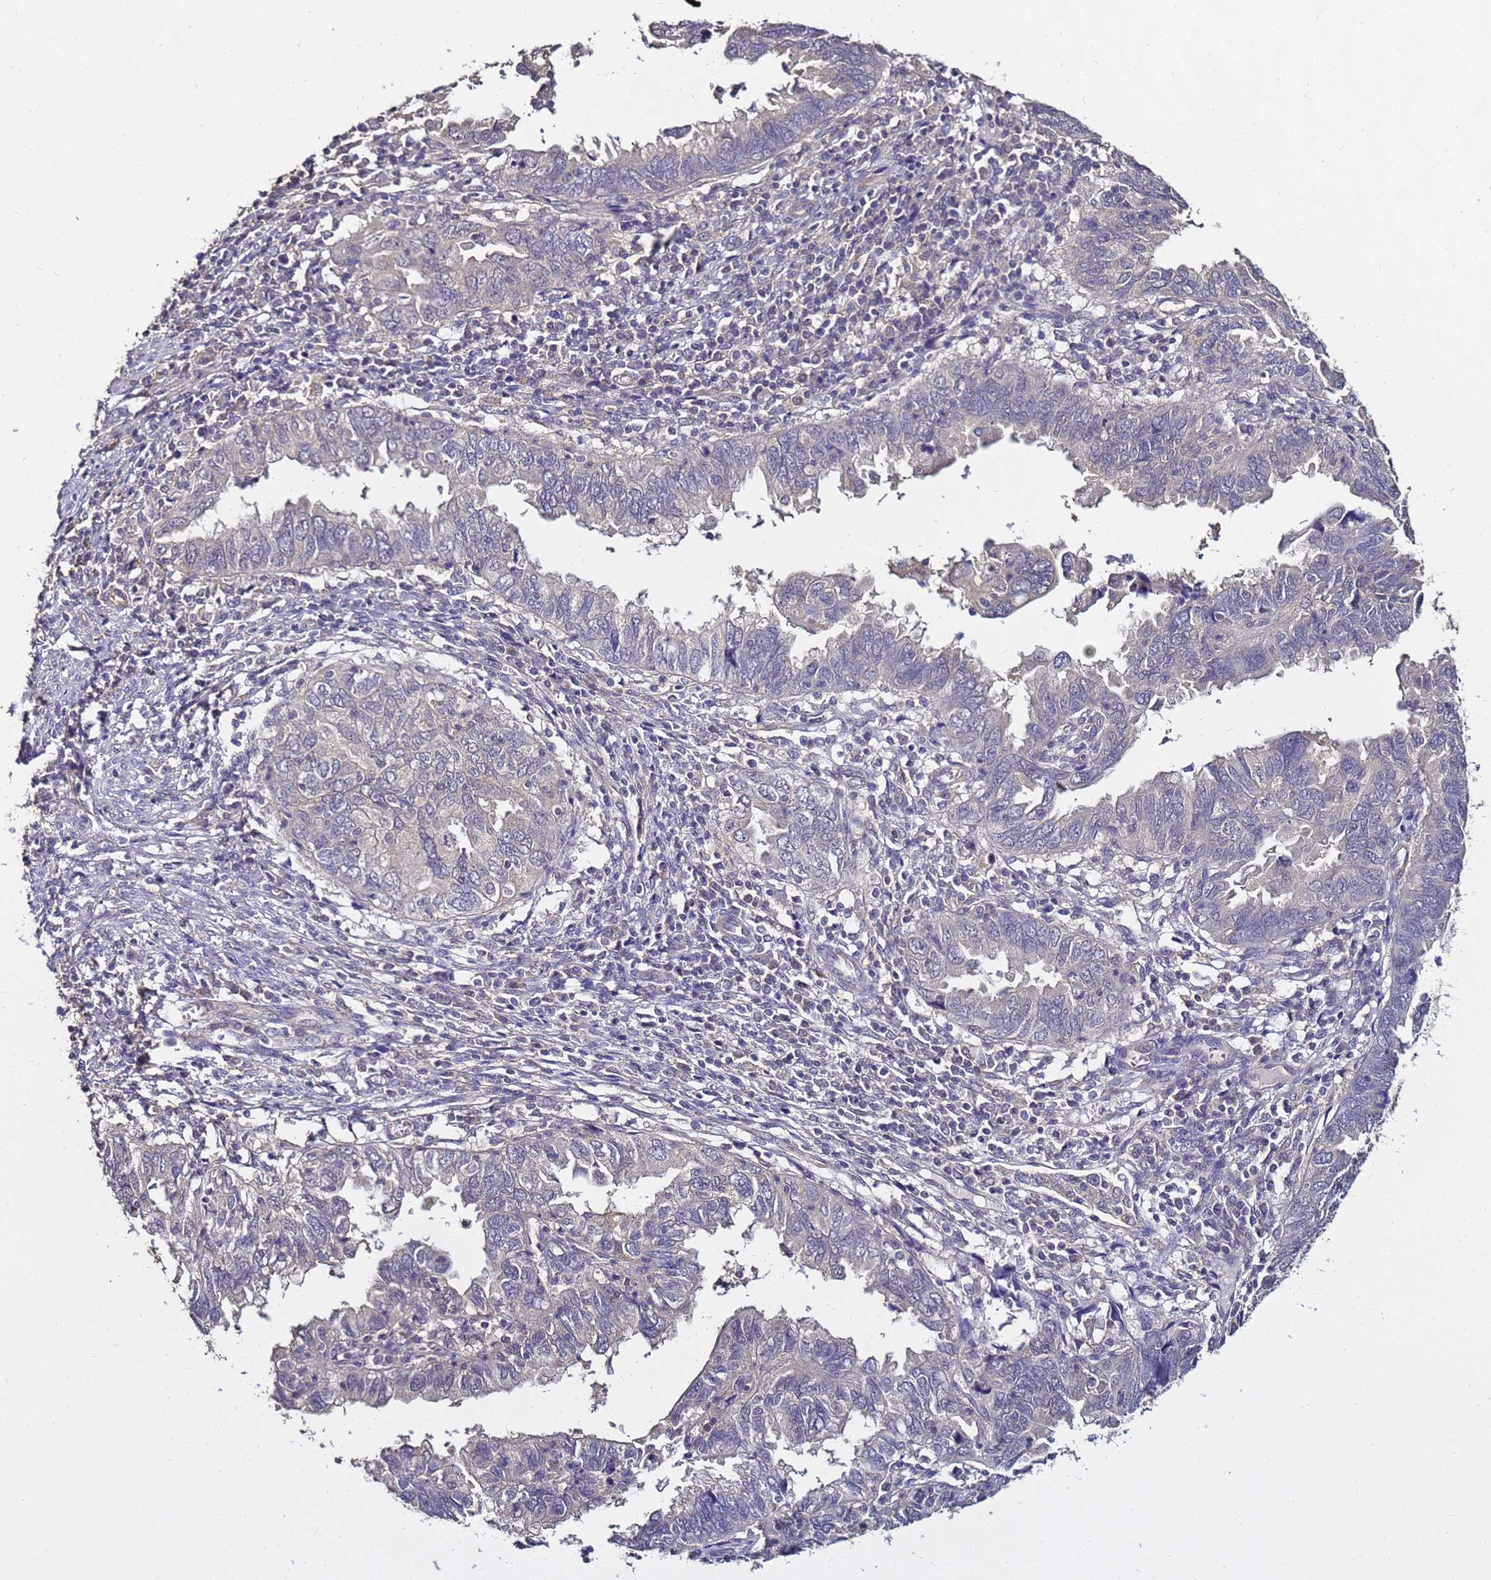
{"staining": {"intensity": "negative", "quantity": "none", "location": "none"}, "tissue": "endometrial cancer", "cell_type": "Tumor cells", "image_type": "cancer", "snomed": [{"axis": "morphology", "description": "Adenocarcinoma, NOS"}, {"axis": "topography", "description": "Uterus"}], "caption": "Immunohistochemistry of endometrial cancer (adenocarcinoma) reveals no staining in tumor cells.", "gene": "ENOPH1", "patient": {"sex": "female", "age": 77}}